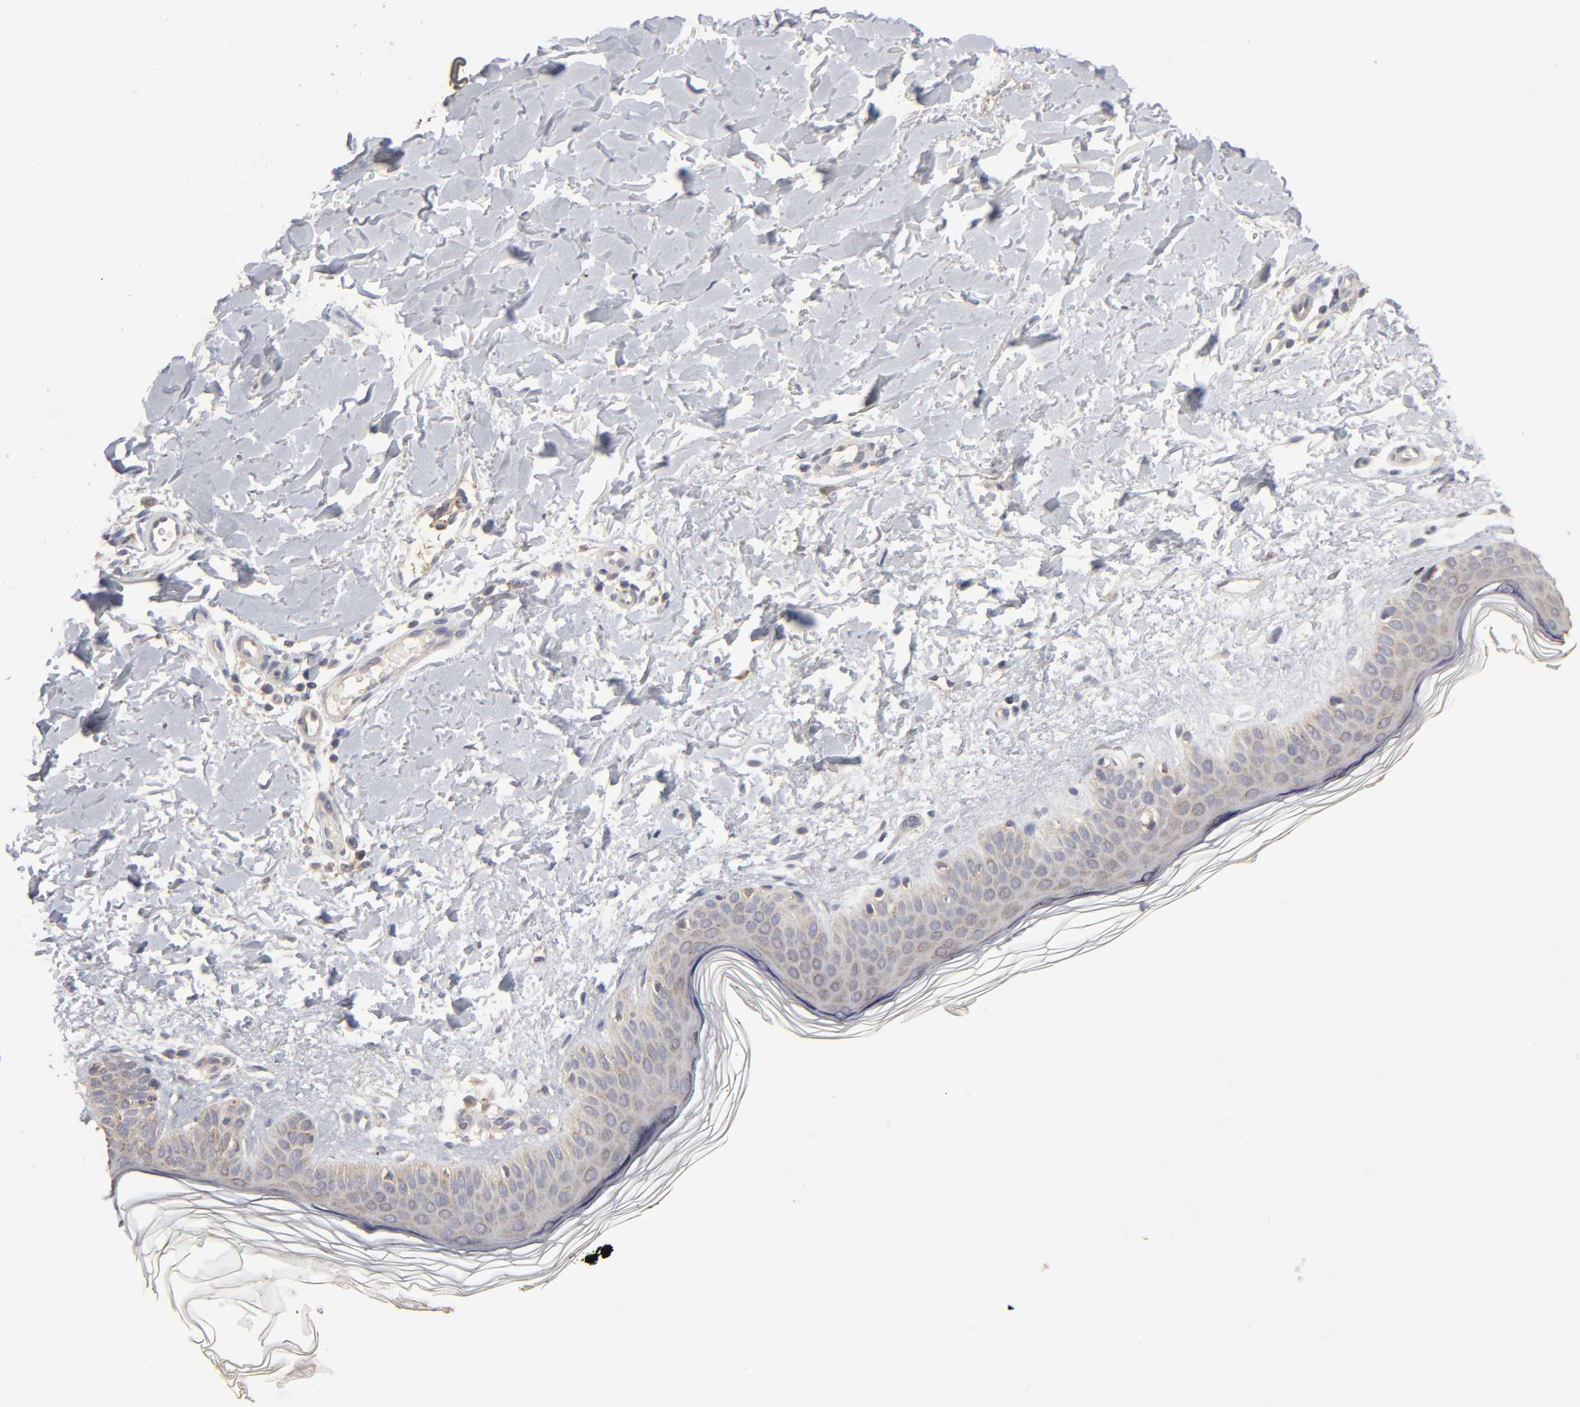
{"staining": {"intensity": "negative", "quantity": "none", "location": "none"}, "tissue": "skin", "cell_type": "Fibroblasts", "image_type": "normal", "snomed": [{"axis": "morphology", "description": "Normal tissue, NOS"}, {"axis": "topography", "description": "Skin"}], "caption": "Immunohistochemical staining of normal skin displays no significant staining in fibroblasts. (Brightfield microscopy of DAB (3,3'-diaminobenzidine) IHC at high magnification).", "gene": "CYCS", "patient": {"sex": "female", "age": 56}}